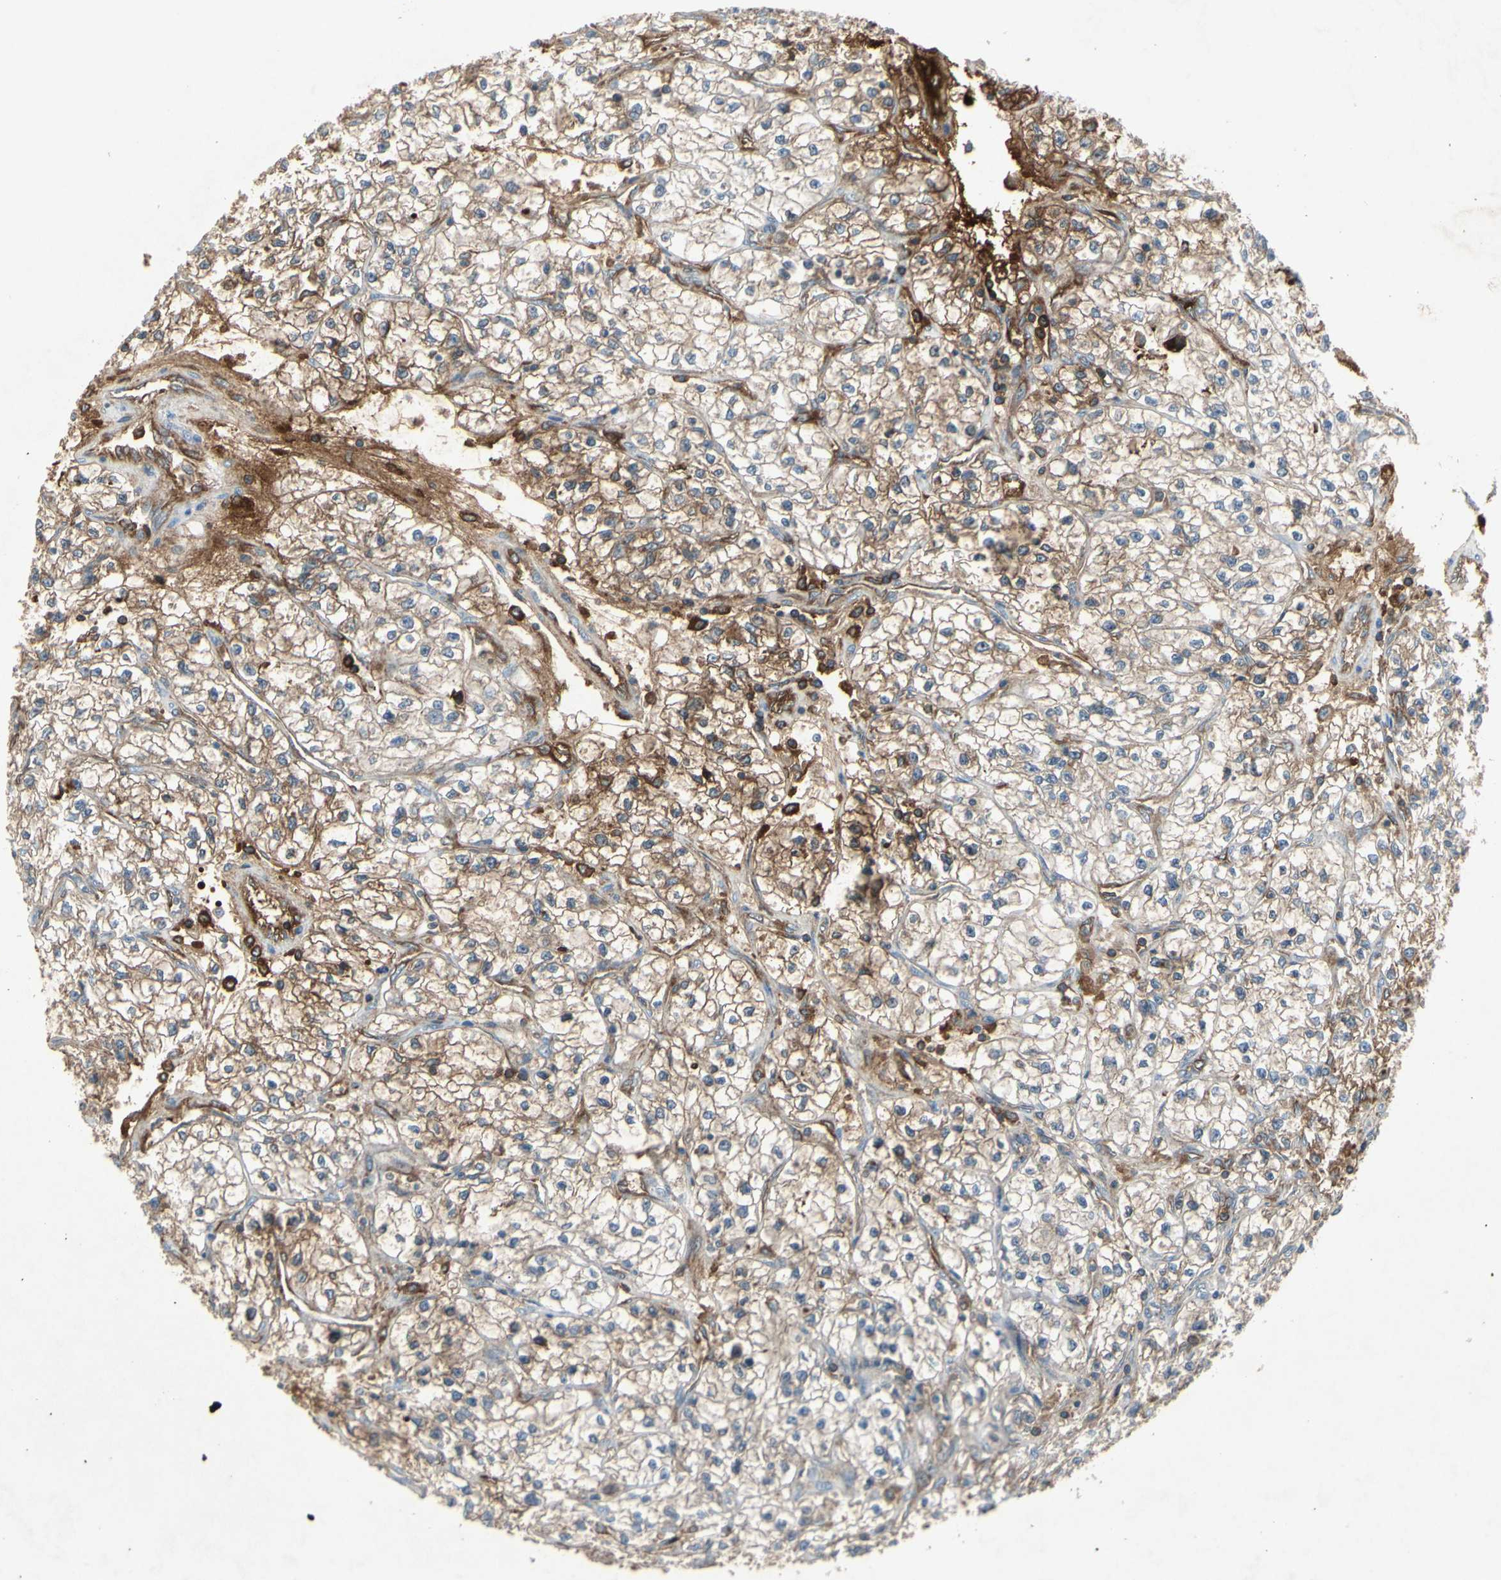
{"staining": {"intensity": "moderate", "quantity": "25%-75%", "location": "cytoplasmic/membranous"}, "tissue": "renal cancer", "cell_type": "Tumor cells", "image_type": "cancer", "snomed": [{"axis": "morphology", "description": "Adenocarcinoma, NOS"}, {"axis": "topography", "description": "Kidney"}], "caption": "This photomicrograph exhibits IHC staining of adenocarcinoma (renal), with medium moderate cytoplasmic/membranous staining in about 25%-75% of tumor cells.", "gene": "IGHM", "patient": {"sex": "female", "age": 57}}